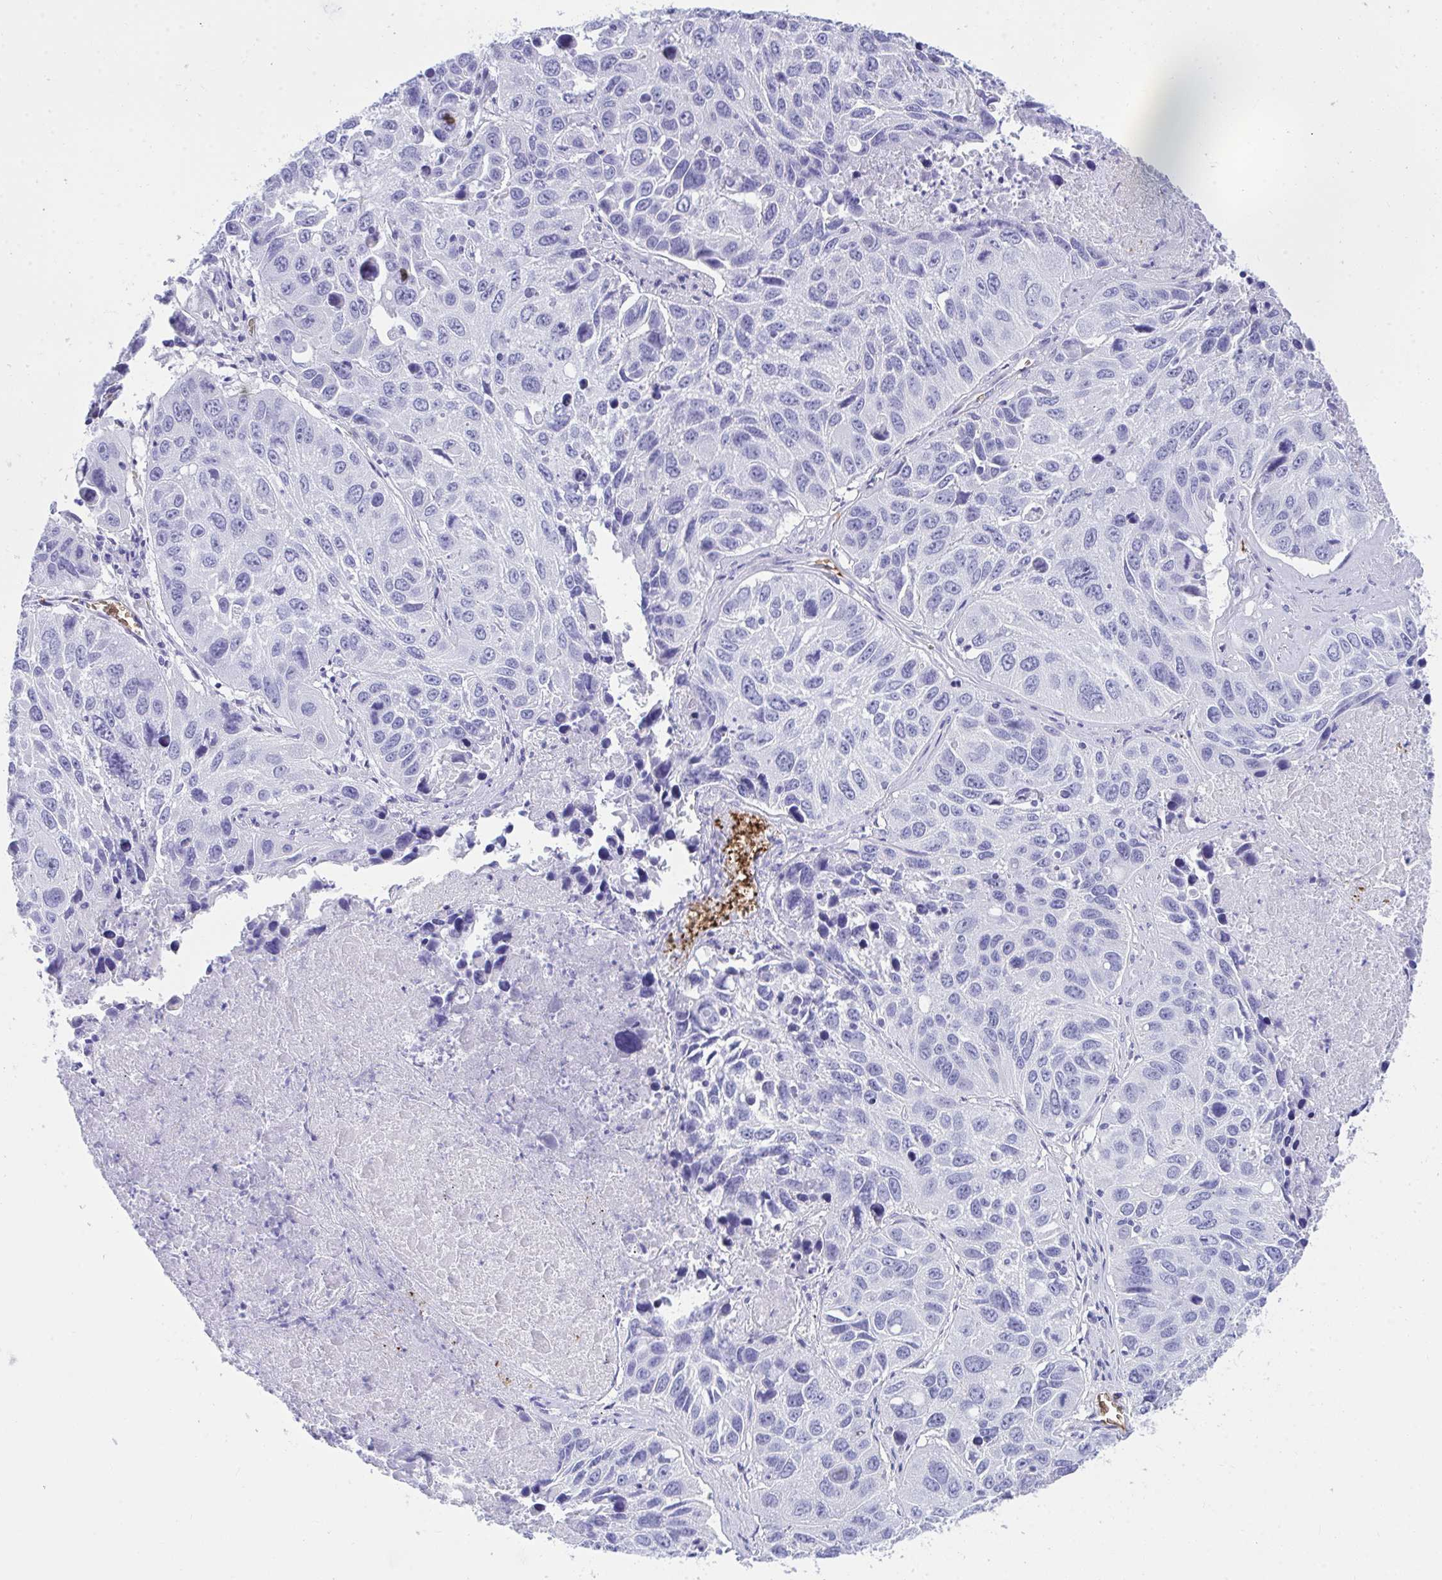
{"staining": {"intensity": "negative", "quantity": "none", "location": "none"}, "tissue": "lung cancer", "cell_type": "Tumor cells", "image_type": "cancer", "snomed": [{"axis": "morphology", "description": "Squamous cell carcinoma, NOS"}, {"axis": "topography", "description": "Lung"}], "caption": "Immunohistochemistry image of neoplastic tissue: human squamous cell carcinoma (lung) stained with DAB reveals no significant protein positivity in tumor cells.", "gene": "ANK1", "patient": {"sex": "female", "age": 61}}